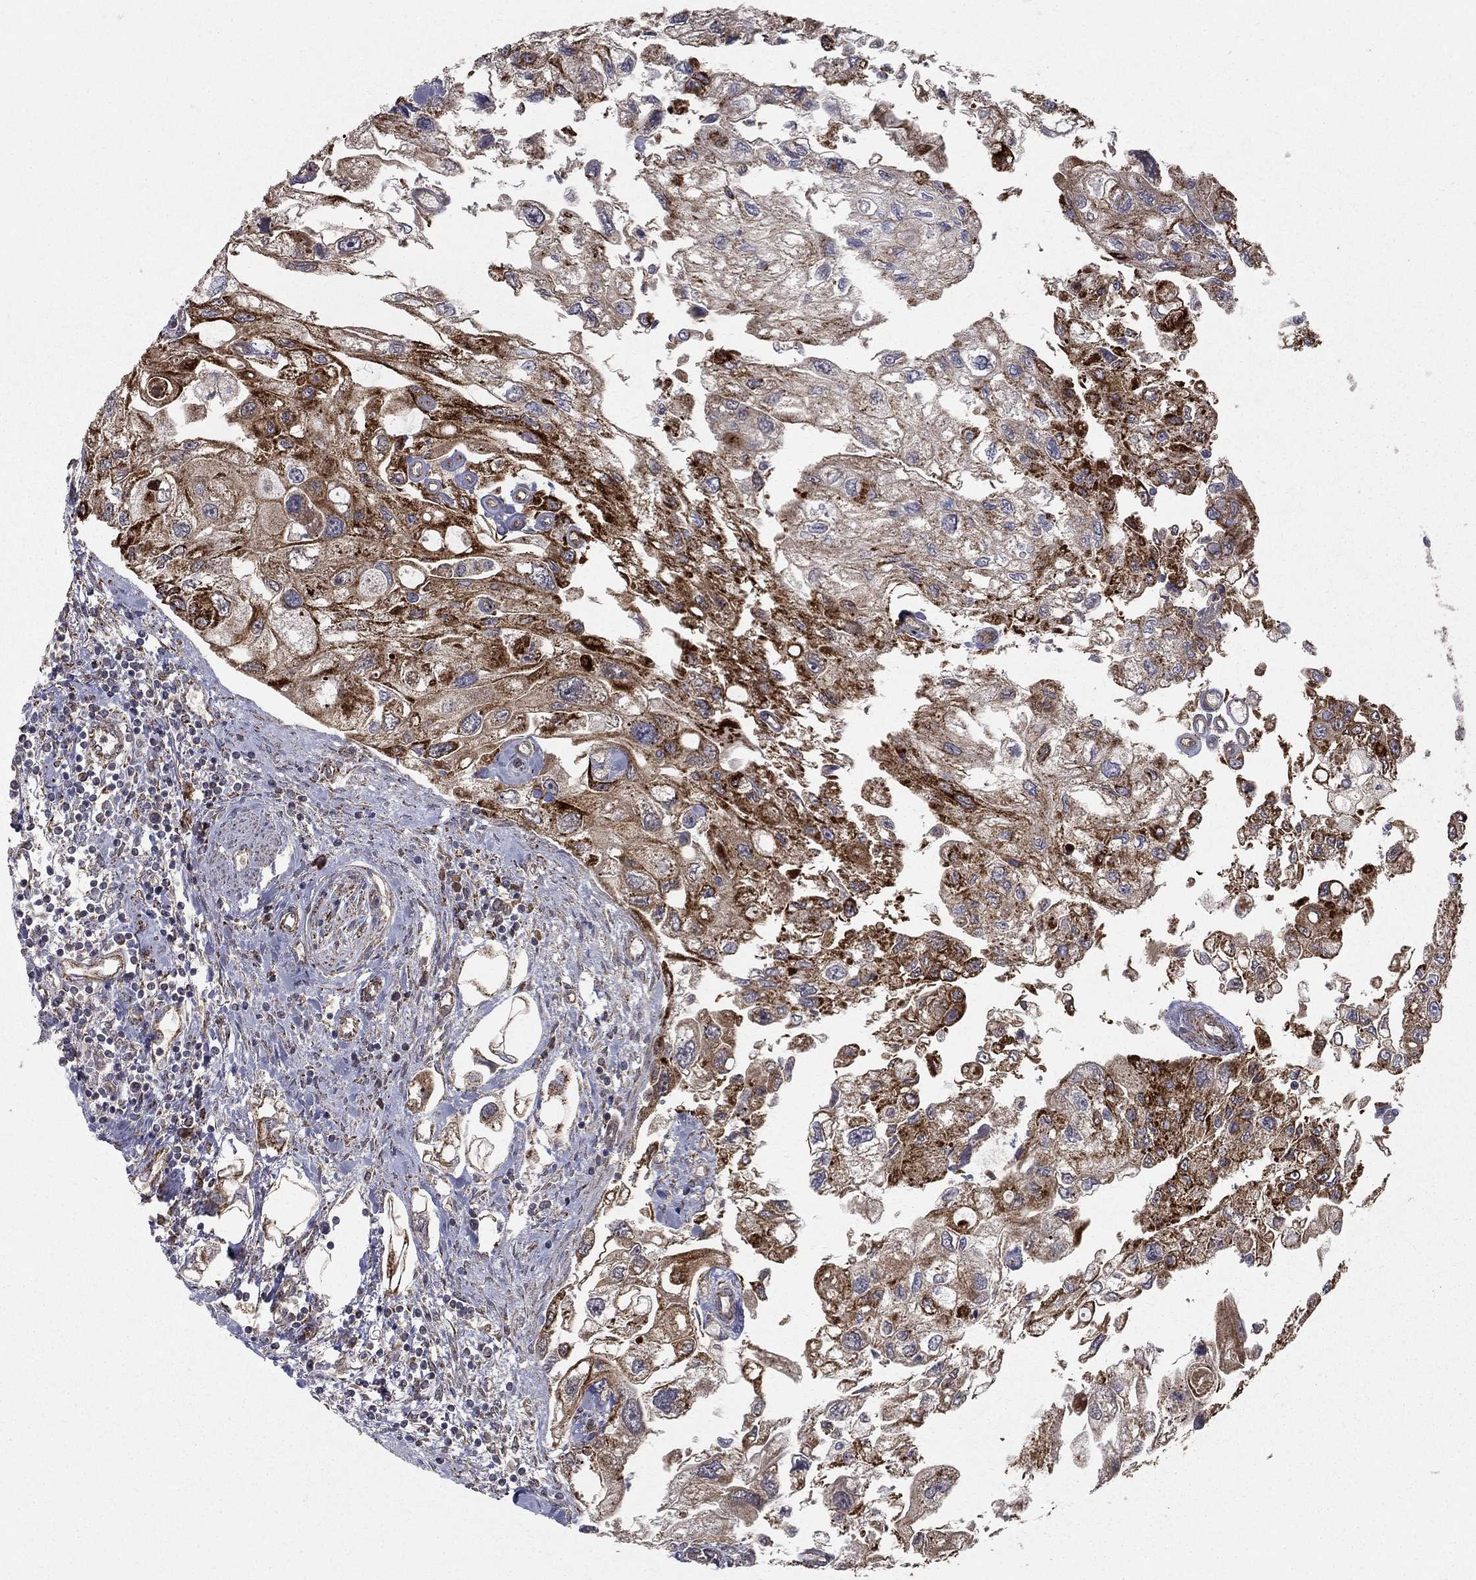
{"staining": {"intensity": "strong", "quantity": "25%-75%", "location": "cytoplasmic/membranous"}, "tissue": "urothelial cancer", "cell_type": "Tumor cells", "image_type": "cancer", "snomed": [{"axis": "morphology", "description": "Urothelial carcinoma, High grade"}, {"axis": "topography", "description": "Urinary bladder"}], "caption": "Urothelial cancer was stained to show a protein in brown. There is high levels of strong cytoplasmic/membranous positivity in about 25%-75% of tumor cells. The protein is stained brown, and the nuclei are stained in blue (DAB IHC with brightfield microscopy, high magnification).", "gene": "GCSH", "patient": {"sex": "male", "age": 59}}